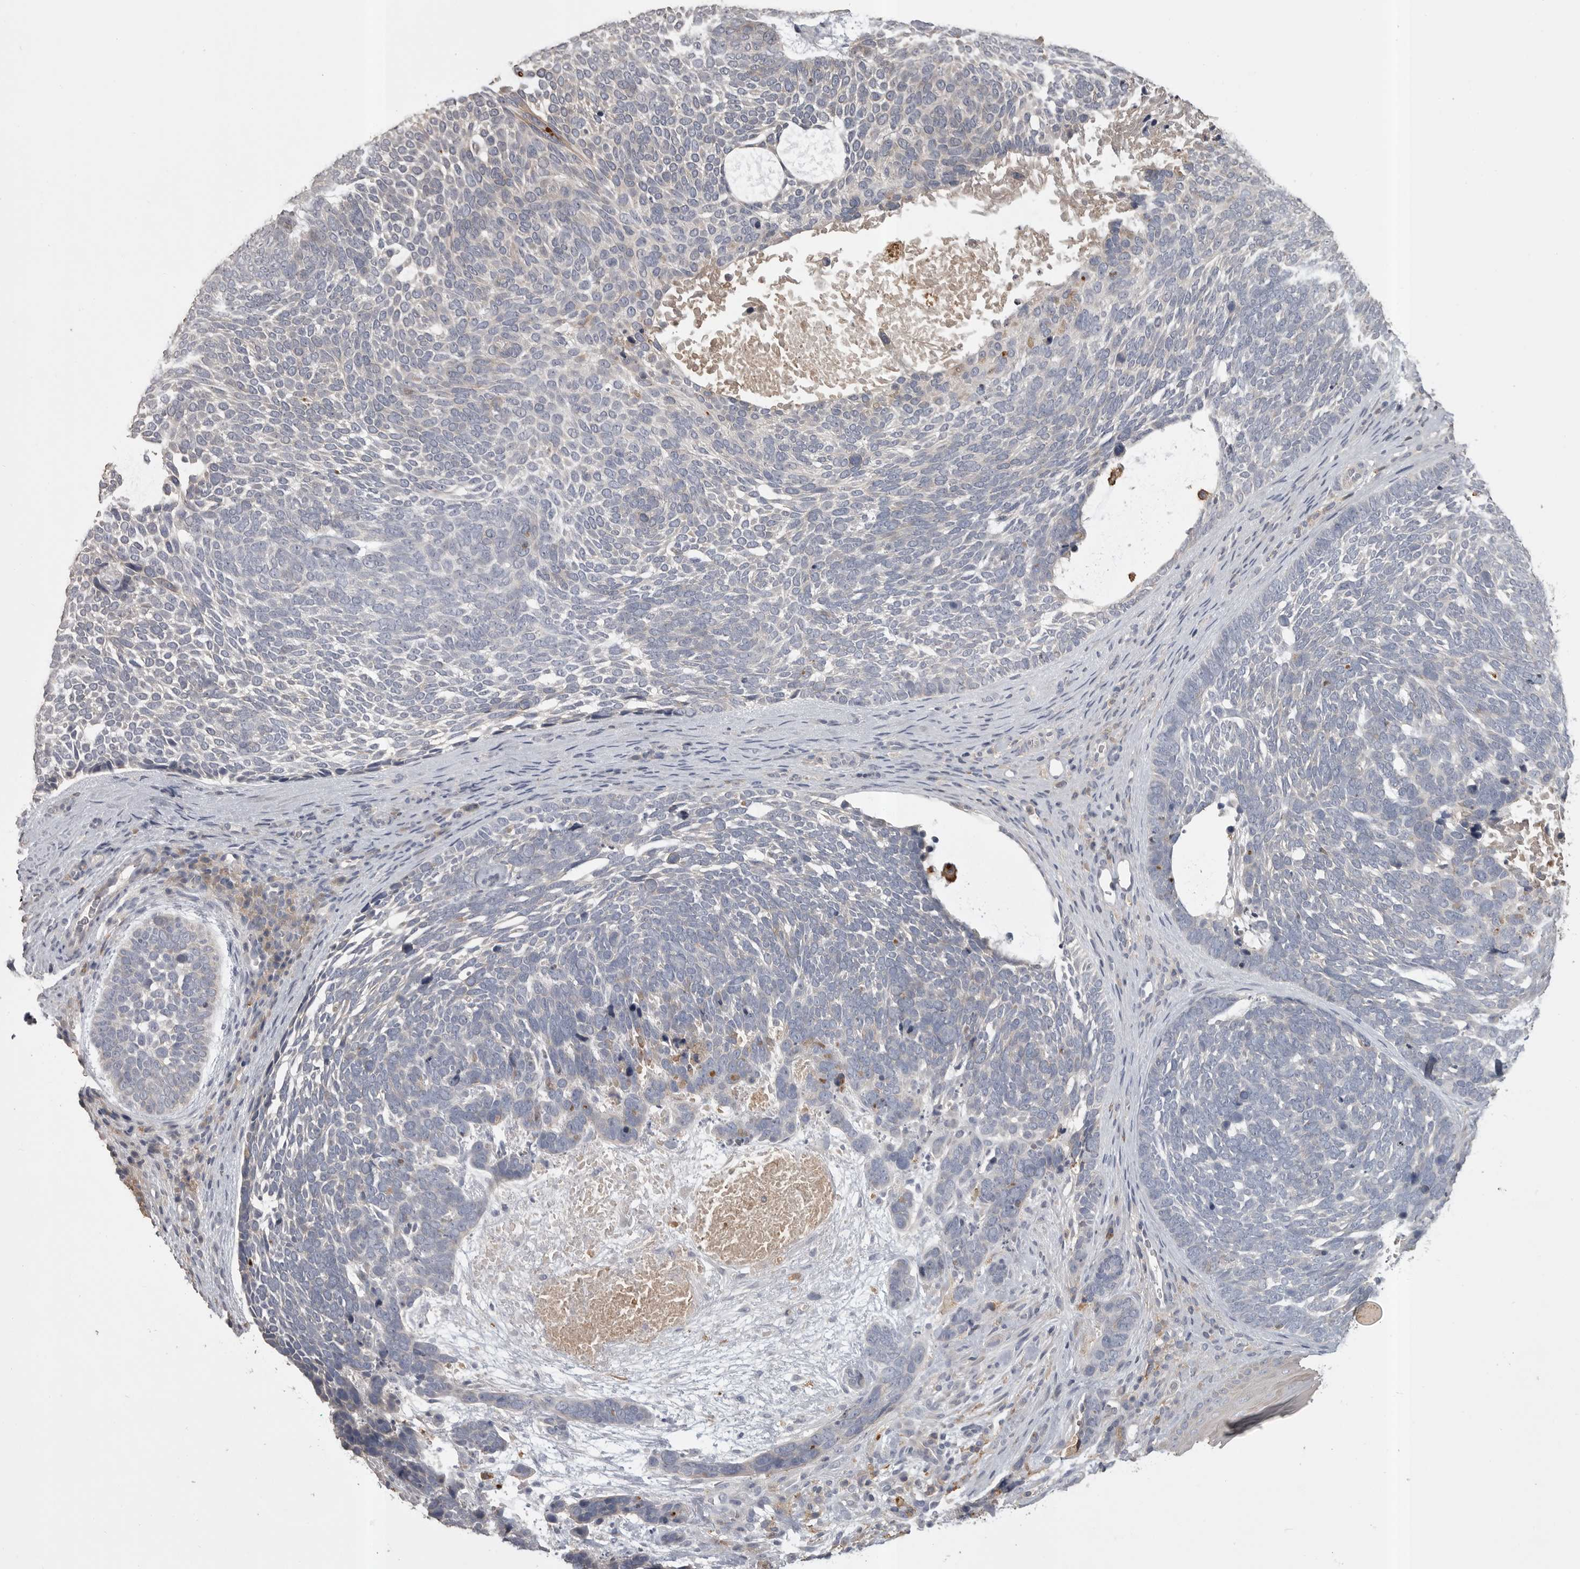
{"staining": {"intensity": "negative", "quantity": "none", "location": "none"}, "tissue": "skin cancer", "cell_type": "Tumor cells", "image_type": "cancer", "snomed": [{"axis": "morphology", "description": "Basal cell carcinoma"}, {"axis": "topography", "description": "Skin"}], "caption": "A micrograph of human basal cell carcinoma (skin) is negative for staining in tumor cells. (Brightfield microscopy of DAB immunohistochemistry (IHC) at high magnification).", "gene": "CMTM6", "patient": {"sex": "female", "age": 85}}